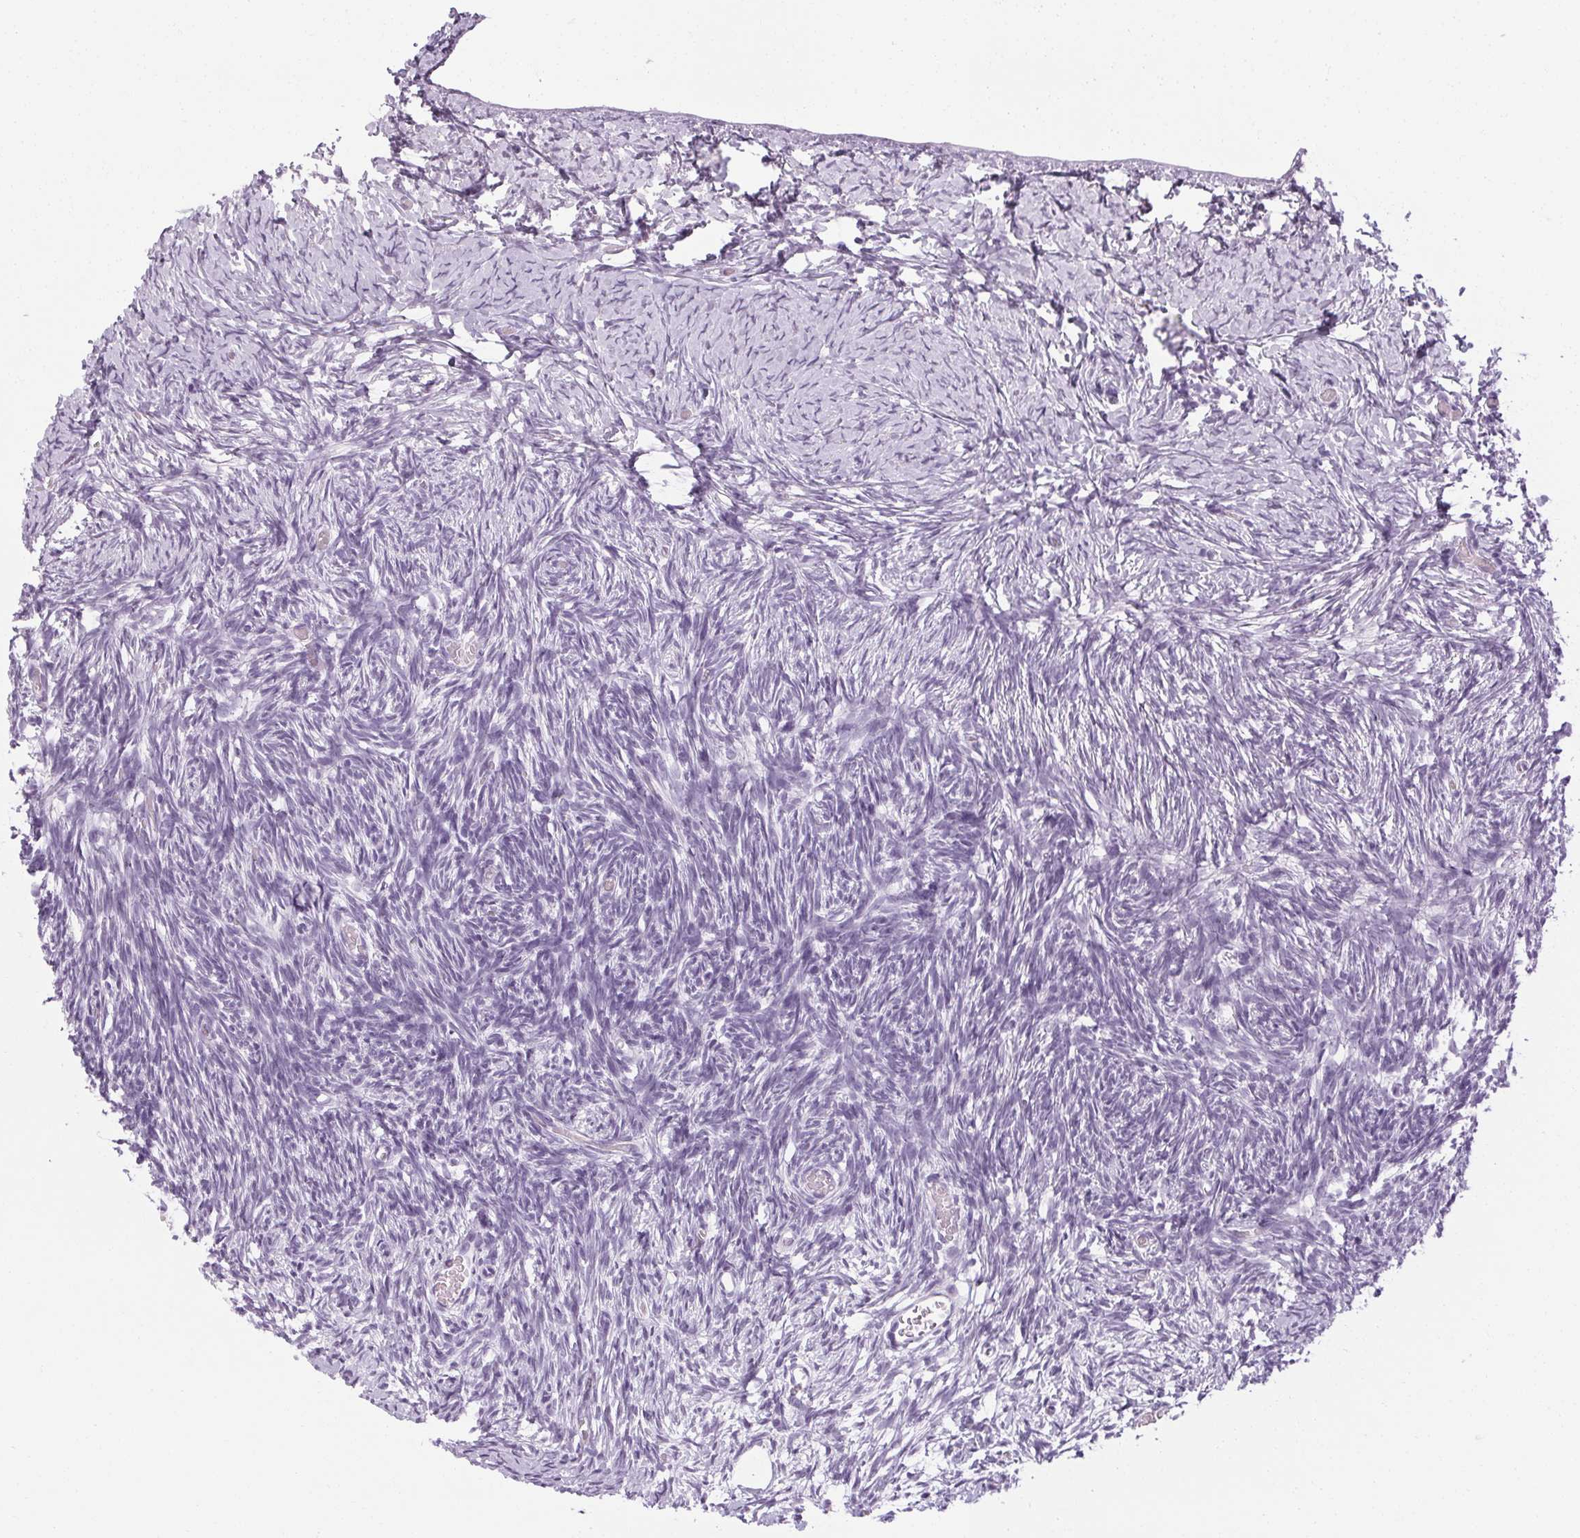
{"staining": {"intensity": "negative", "quantity": "none", "location": "none"}, "tissue": "ovary", "cell_type": "Follicle cells", "image_type": "normal", "snomed": [{"axis": "morphology", "description": "Normal tissue, NOS"}, {"axis": "topography", "description": "Ovary"}], "caption": "The photomicrograph displays no significant expression in follicle cells of ovary.", "gene": "POMC", "patient": {"sex": "female", "age": 39}}